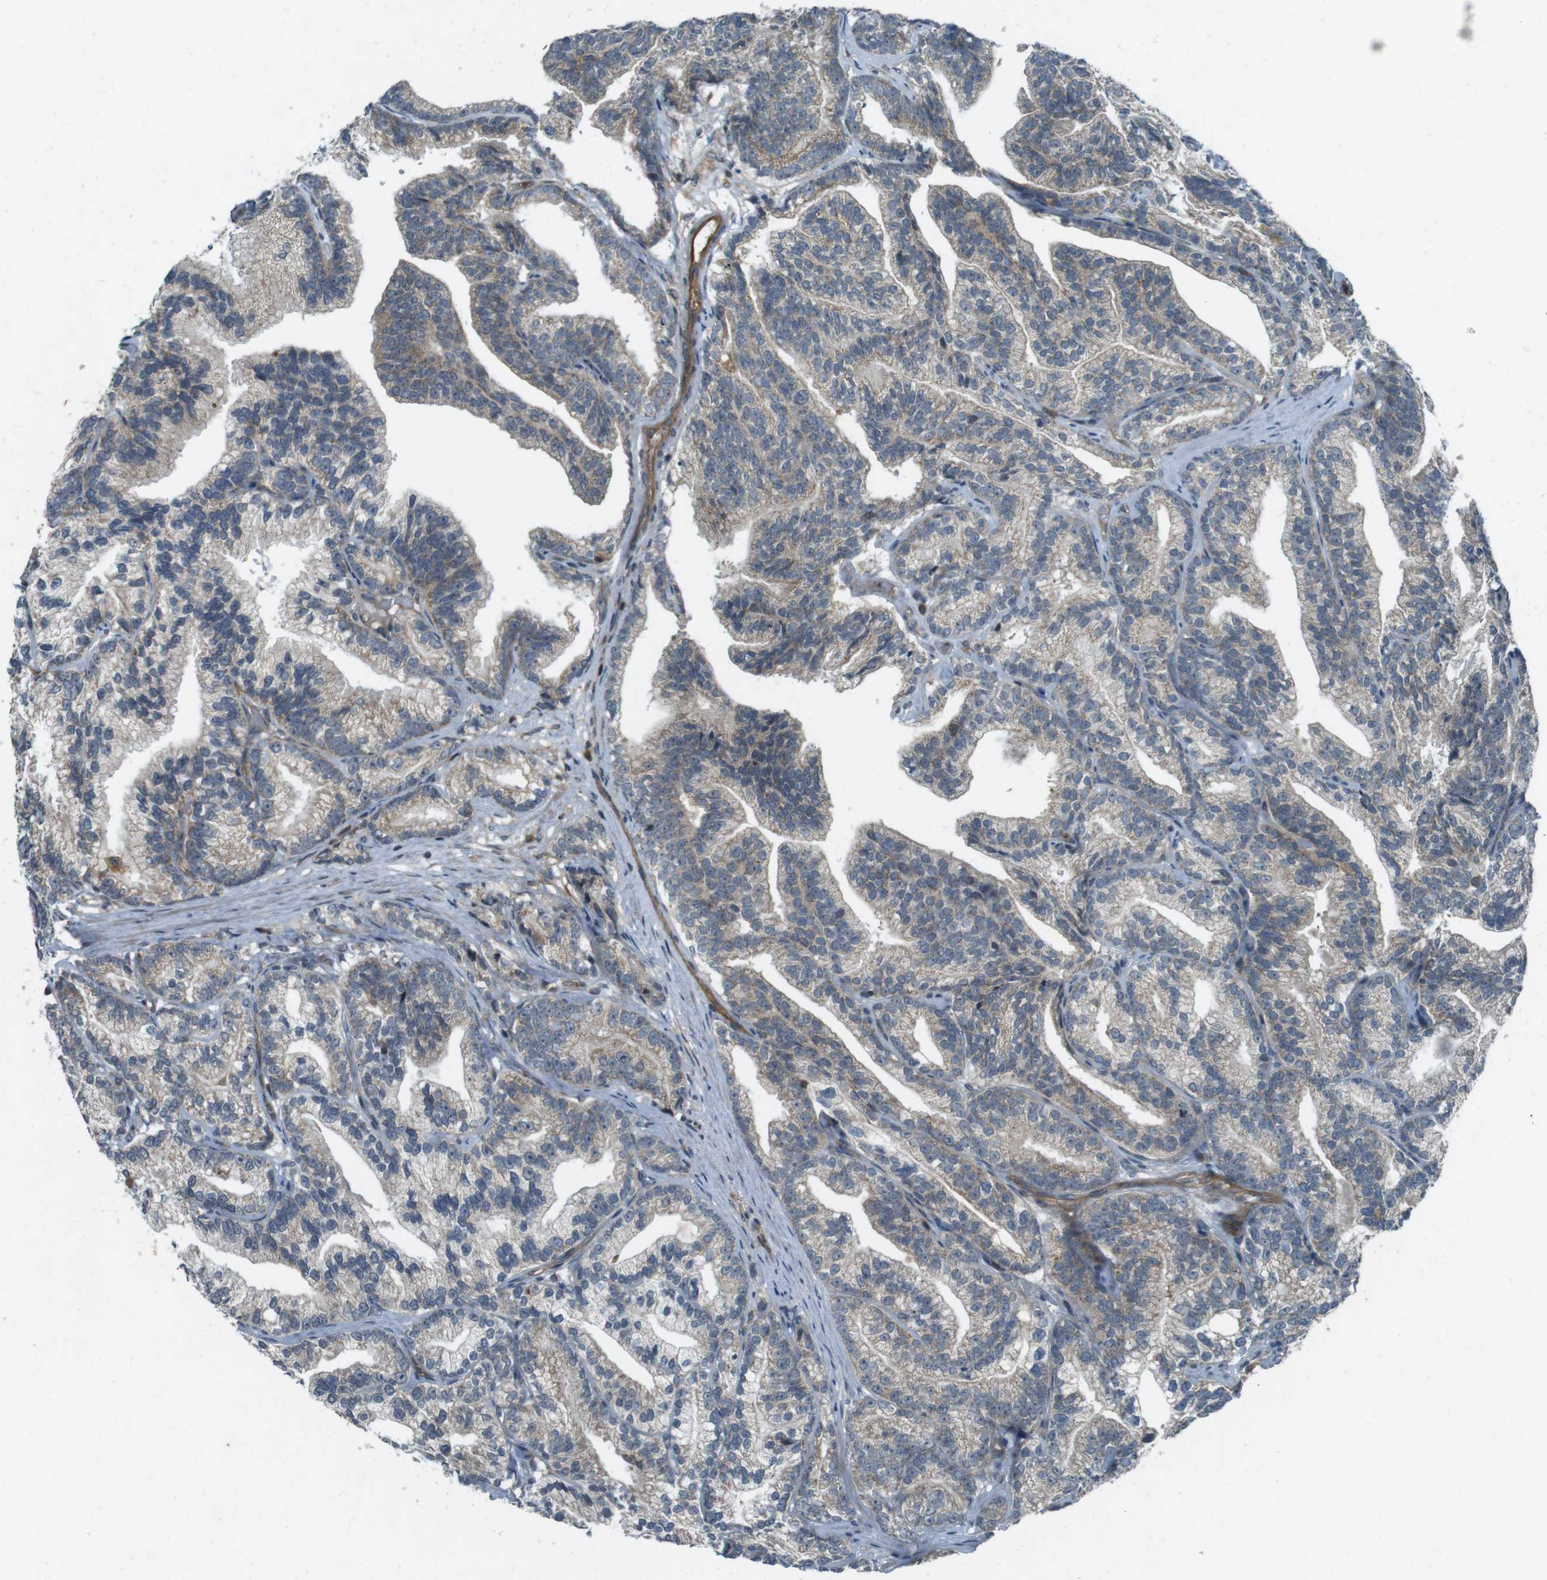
{"staining": {"intensity": "weak", "quantity": ">75%", "location": "cytoplasmic/membranous"}, "tissue": "prostate cancer", "cell_type": "Tumor cells", "image_type": "cancer", "snomed": [{"axis": "morphology", "description": "Adenocarcinoma, Low grade"}, {"axis": "topography", "description": "Prostate"}], "caption": "Immunohistochemical staining of prostate cancer displays weak cytoplasmic/membranous protein positivity in about >75% of tumor cells. (Brightfield microscopy of DAB IHC at high magnification).", "gene": "ZYX", "patient": {"sex": "male", "age": 89}}